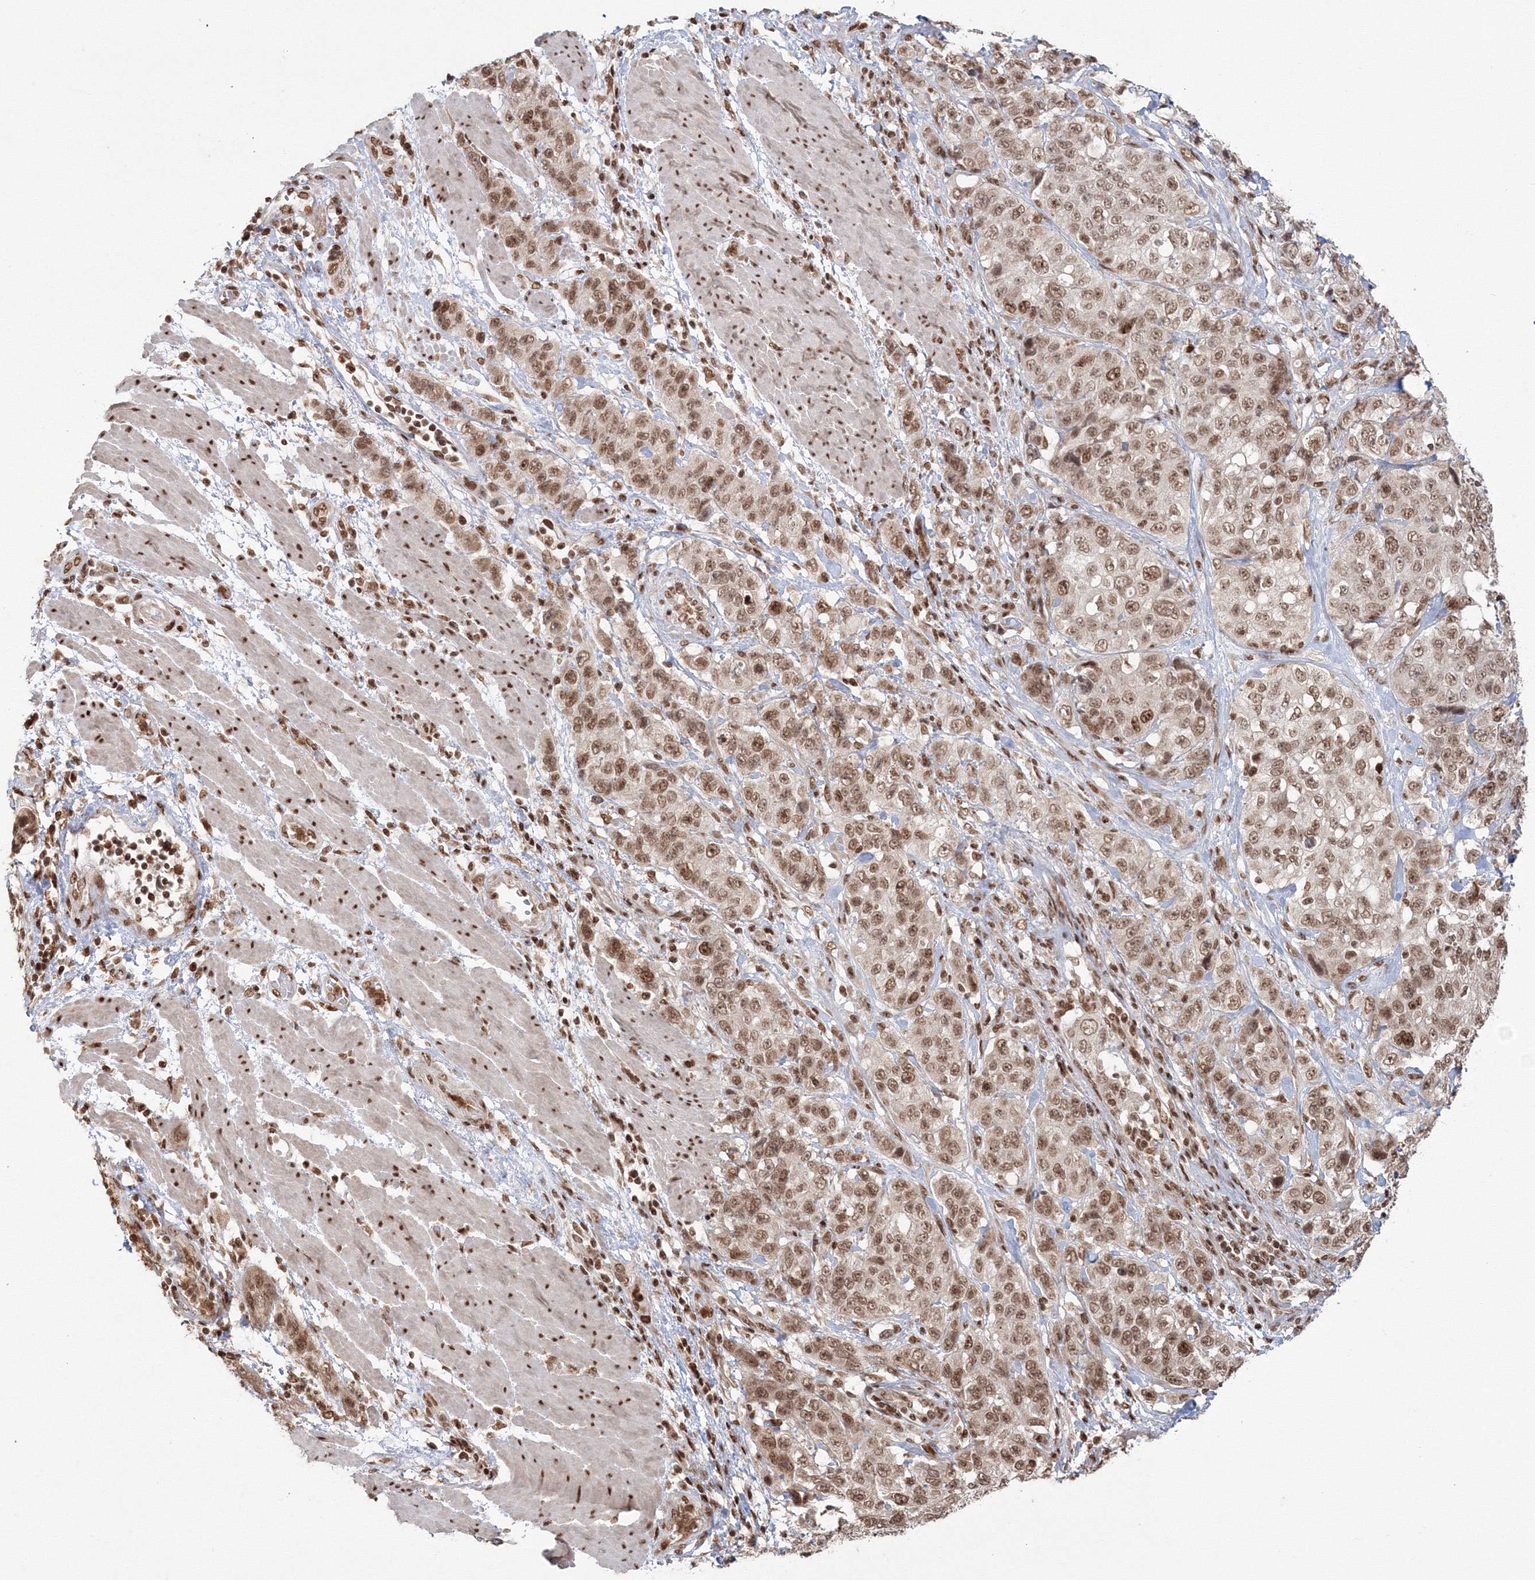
{"staining": {"intensity": "moderate", "quantity": ">75%", "location": "nuclear"}, "tissue": "stomach cancer", "cell_type": "Tumor cells", "image_type": "cancer", "snomed": [{"axis": "morphology", "description": "Adenocarcinoma, NOS"}, {"axis": "topography", "description": "Stomach"}], "caption": "An immunohistochemistry histopathology image of tumor tissue is shown. Protein staining in brown shows moderate nuclear positivity in stomach cancer (adenocarcinoma) within tumor cells.", "gene": "KIF20A", "patient": {"sex": "male", "age": 48}}